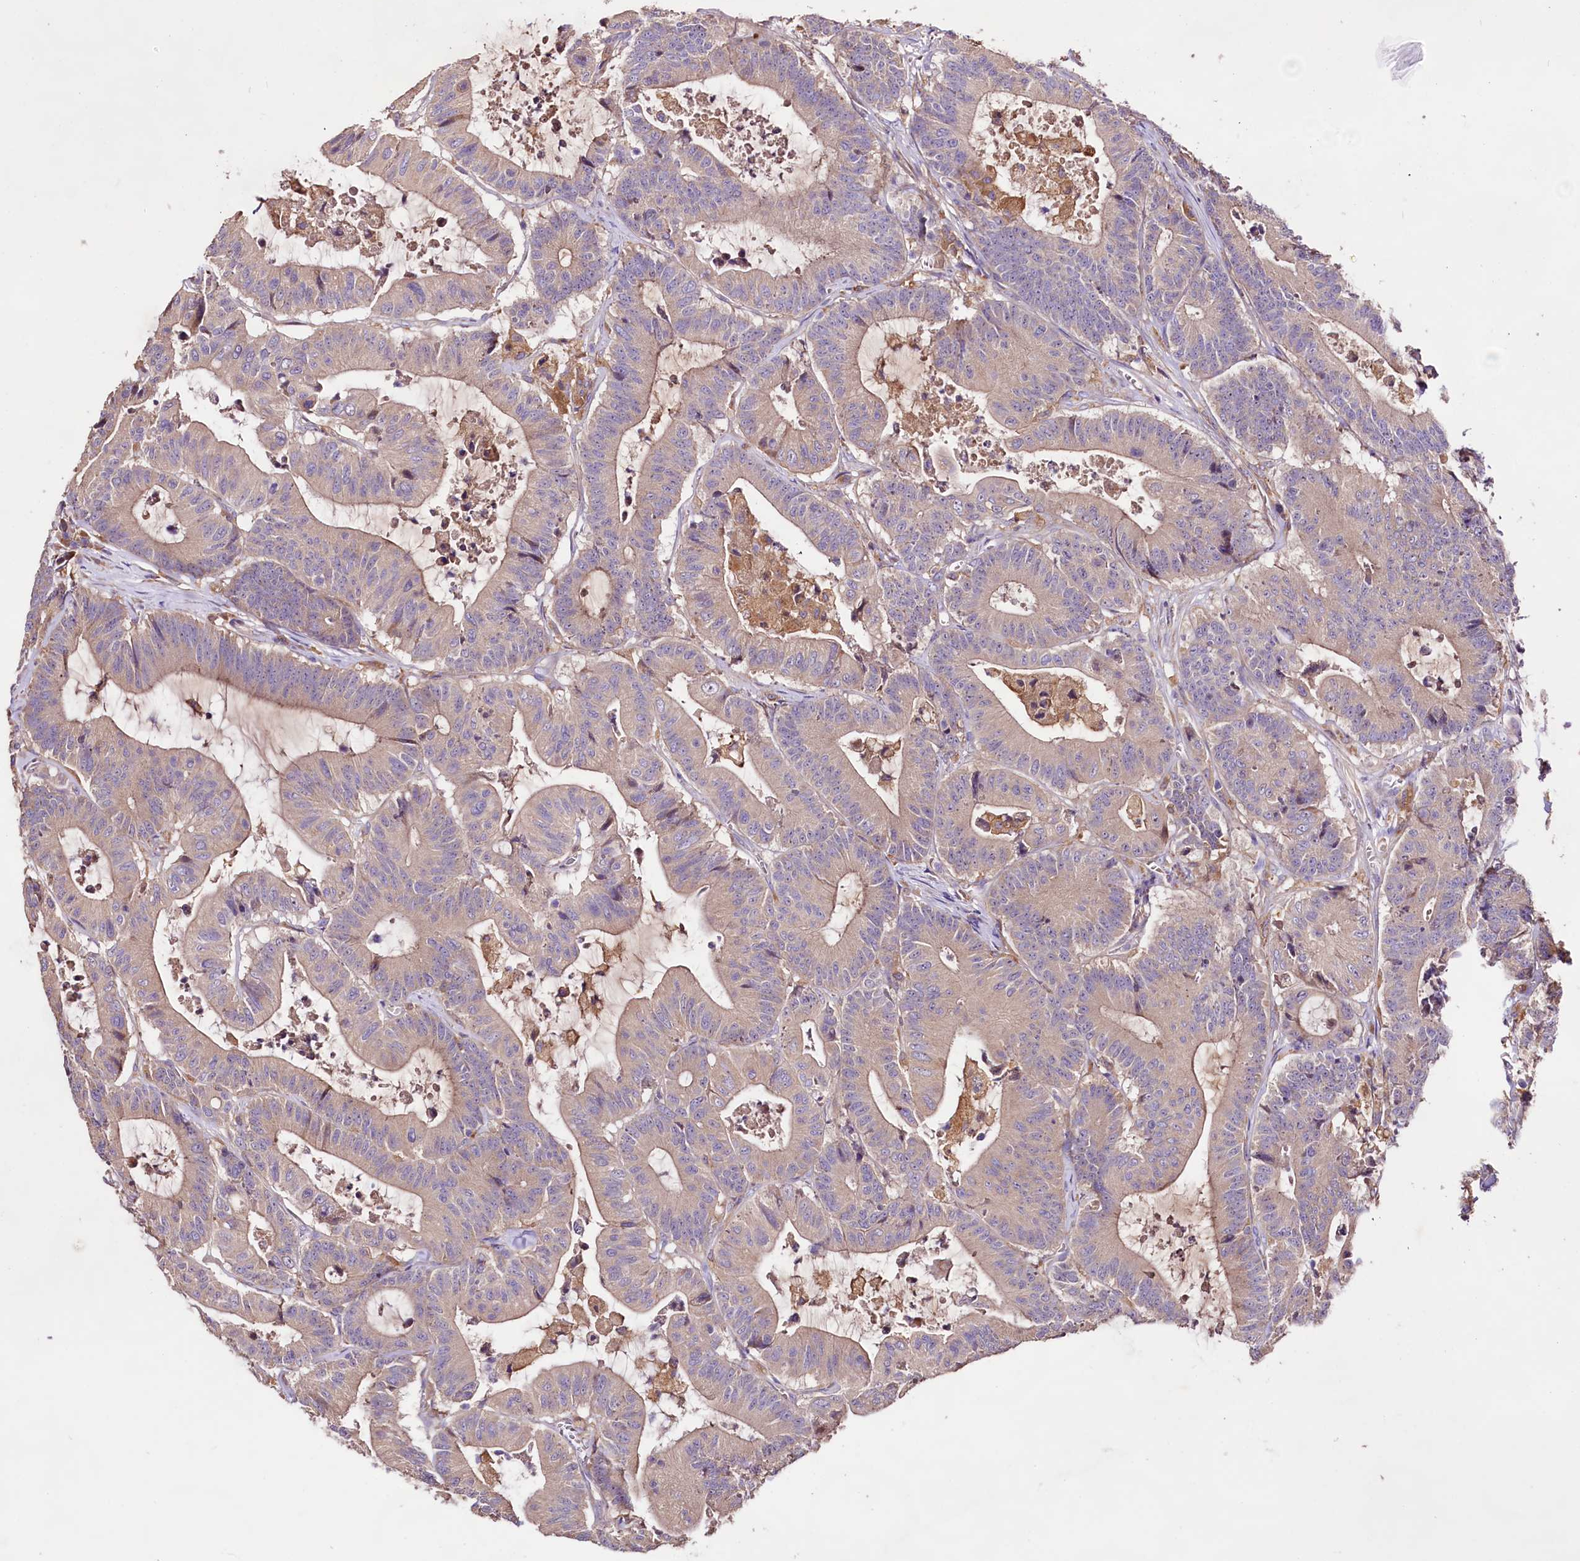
{"staining": {"intensity": "negative", "quantity": "none", "location": "none"}, "tissue": "colorectal cancer", "cell_type": "Tumor cells", "image_type": "cancer", "snomed": [{"axis": "morphology", "description": "Adenocarcinoma, NOS"}, {"axis": "topography", "description": "Colon"}], "caption": "Immunohistochemistry (IHC) image of human colorectal adenocarcinoma stained for a protein (brown), which exhibits no positivity in tumor cells.", "gene": "DMXL2", "patient": {"sex": "female", "age": 84}}